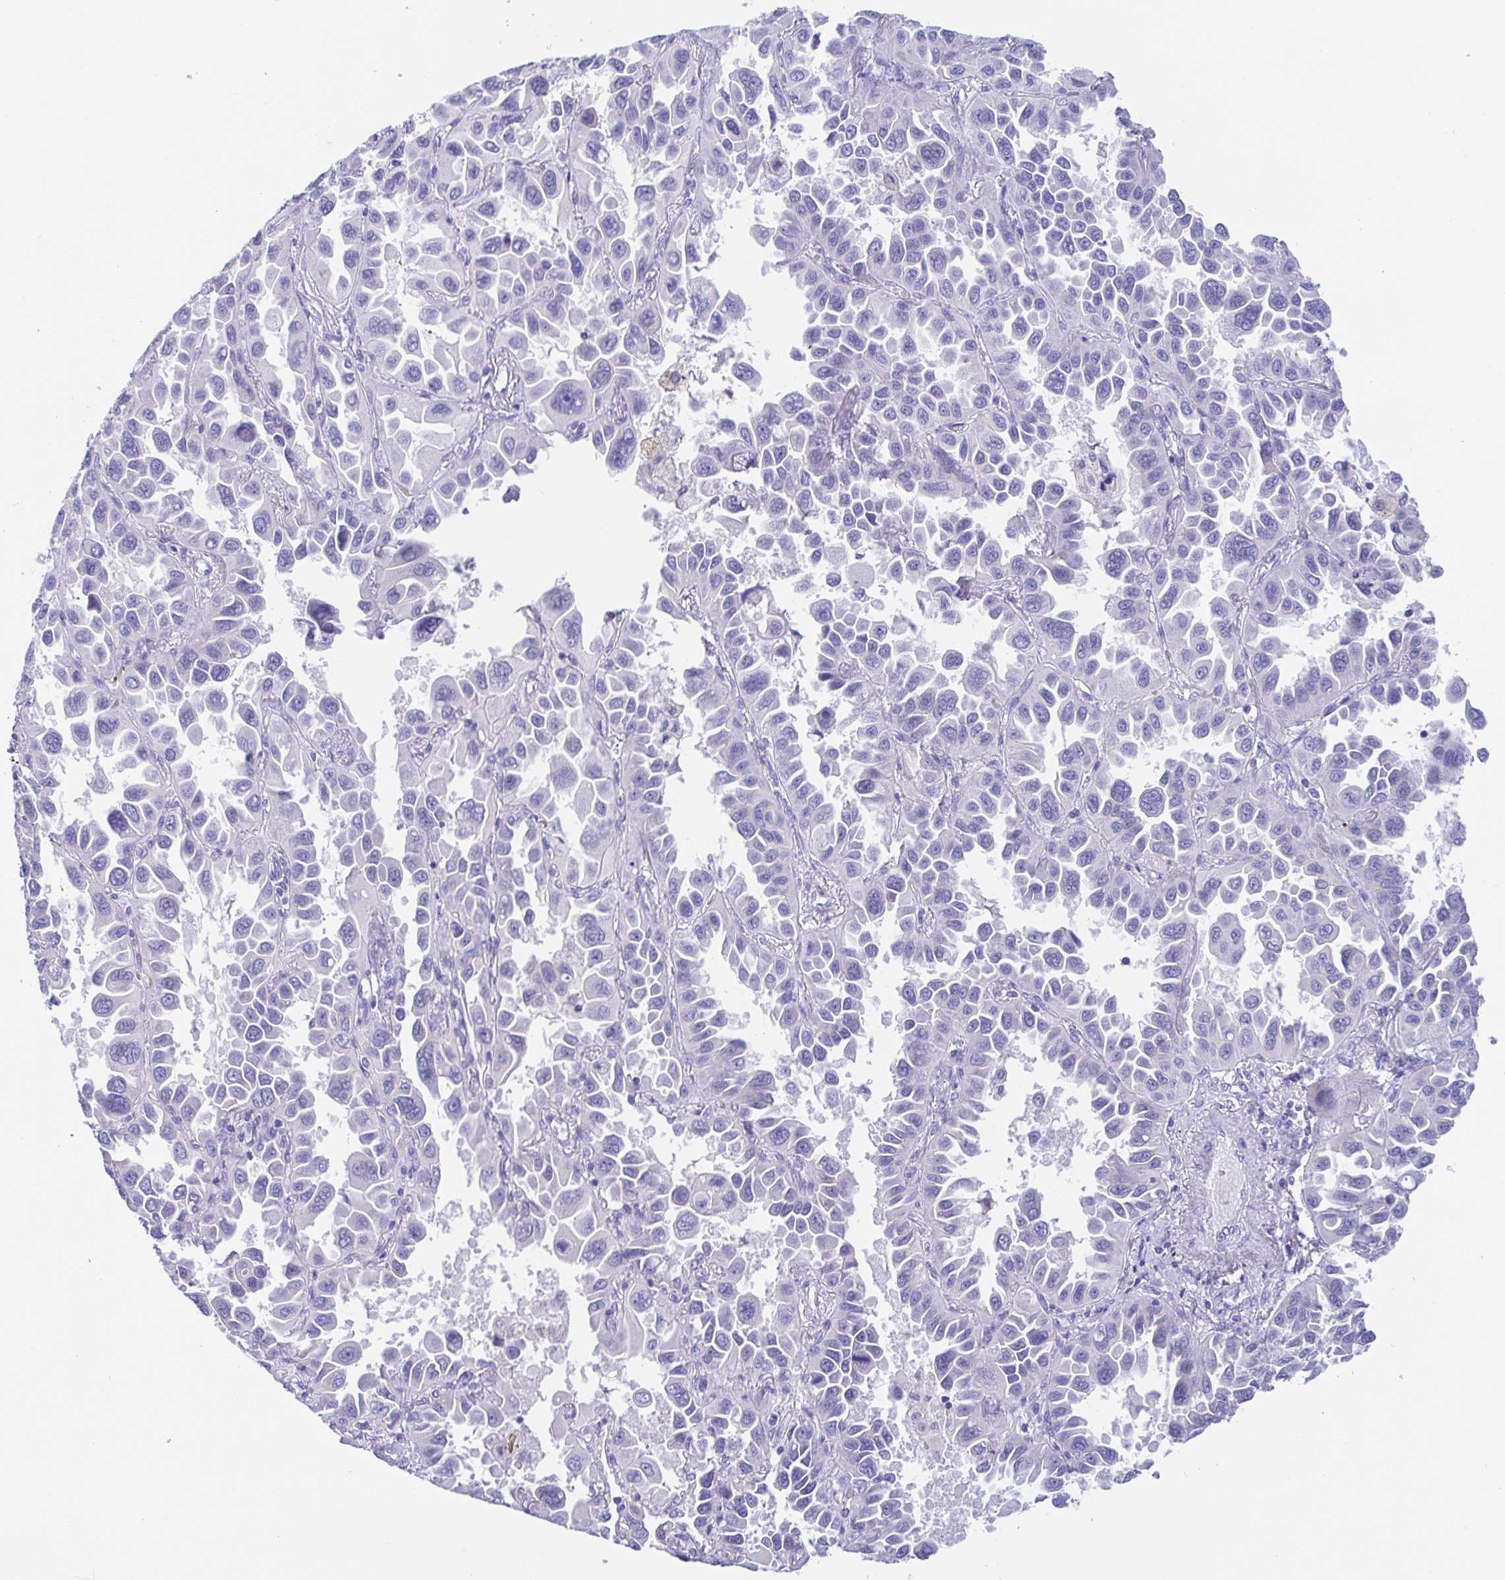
{"staining": {"intensity": "negative", "quantity": "none", "location": "none"}, "tissue": "lung cancer", "cell_type": "Tumor cells", "image_type": "cancer", "snomed": [{"axis": "morphology", "description": "Adenocarcinoma, NOS"}, {"axis": "topography", "description": "Lung"}], "caption": "Adenocarcinoma (lung) was stained to show a protein in brown. There is no significant expression in tumor cells.", "gene": "SCG3", "patient": {"sex": "male", "age": 64}}